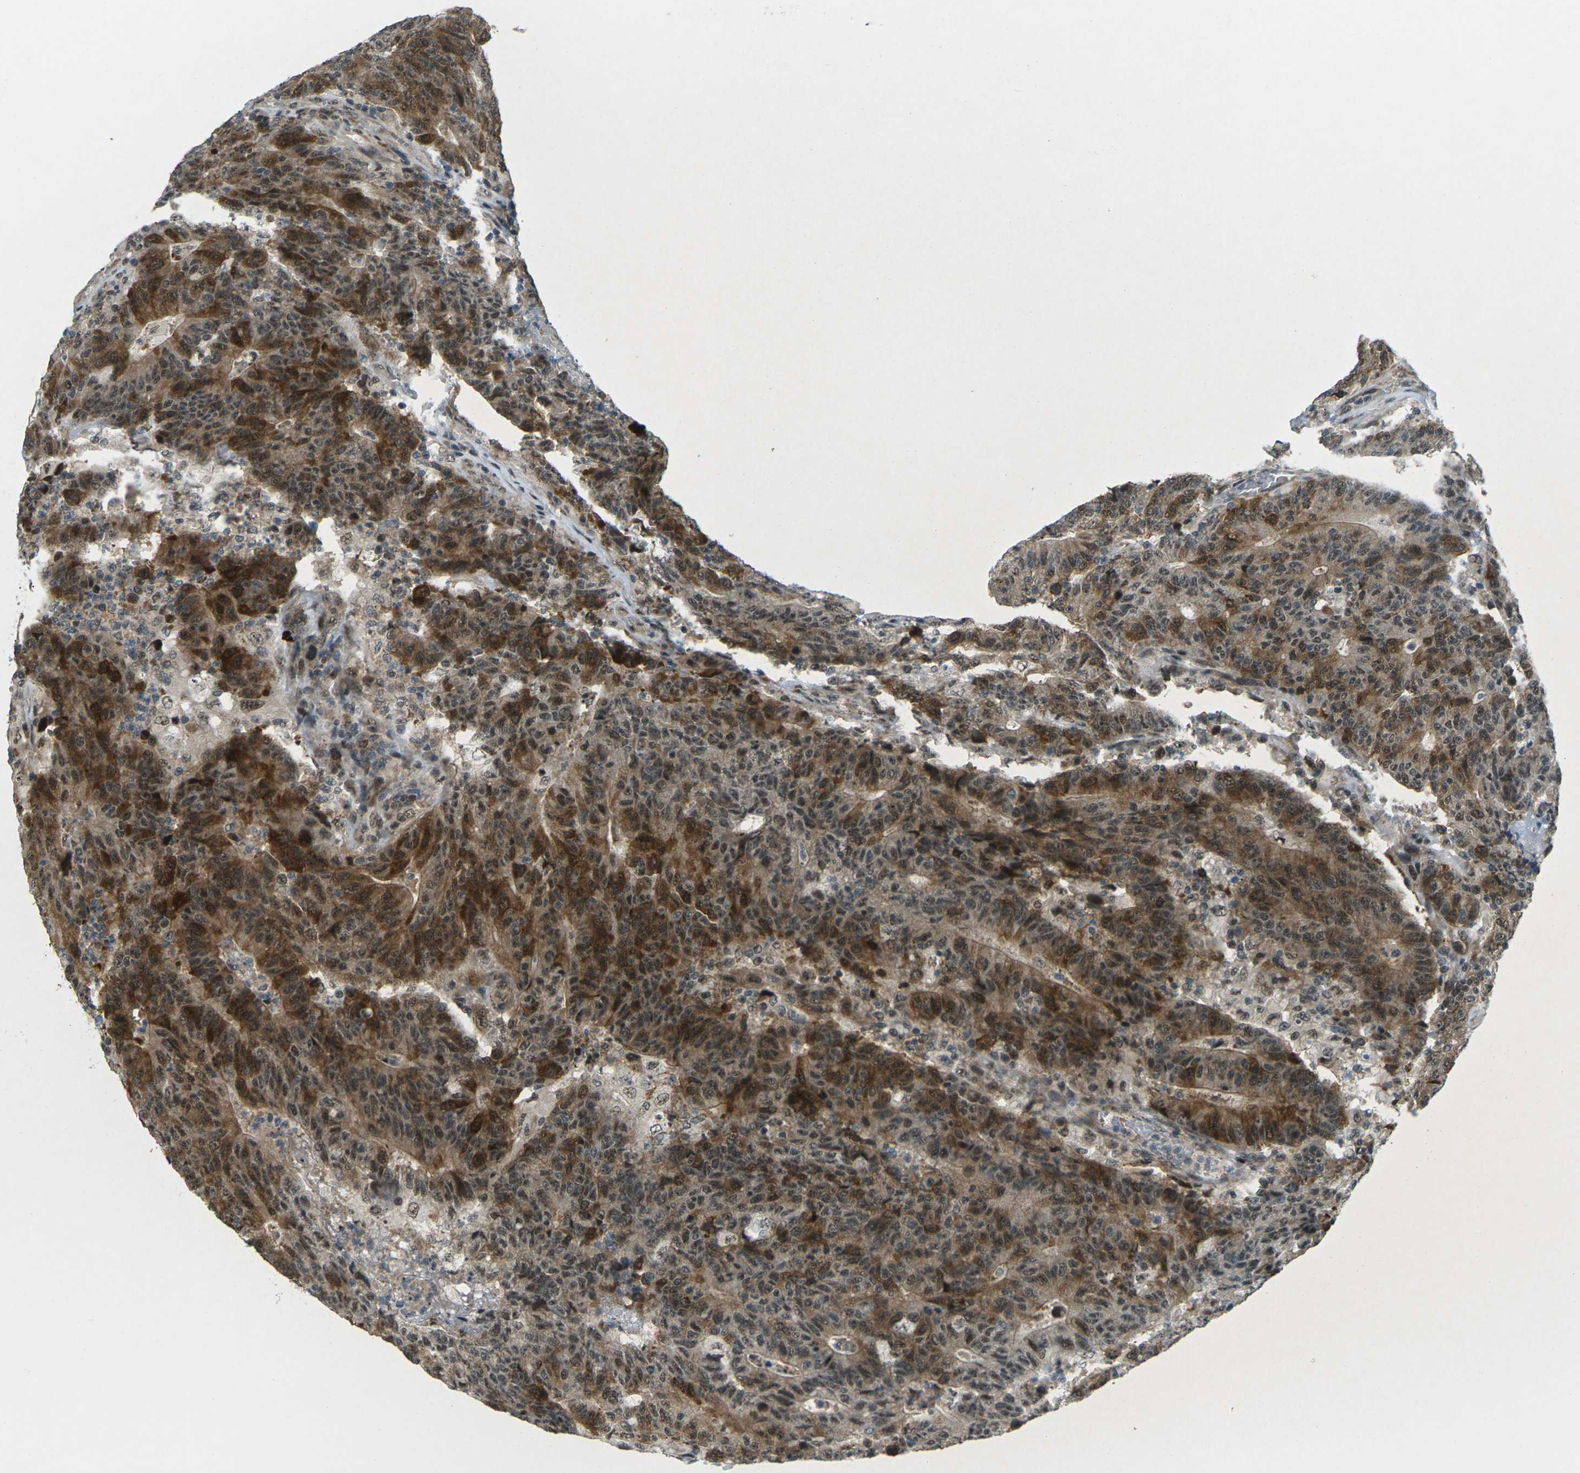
{"staining": {"intensity": "moderate", "quantity": ">75%", "location": "cytoplasmic/membranous,nuclear"}, "tissue": "colorectal cancer", "cell_type": "Tumor cells", "image_type": "cancer", "snomed": [{"axis": "morphology", "description": "Normal tissue, NOS"}, {"axis": "morphology", "description": "Adenocarcinoma, NOS"}, {"axis": "topography", "description": "Colon"}], "caption": "Immunohistochemical staining of colorectal cancer displays medium levels of moderate cytoplasmic/membranous and nuclear protein staining in about >75% of tumor cells.", "gene": "UBE2S", "patient": {"sex": "female", "age": 75}}